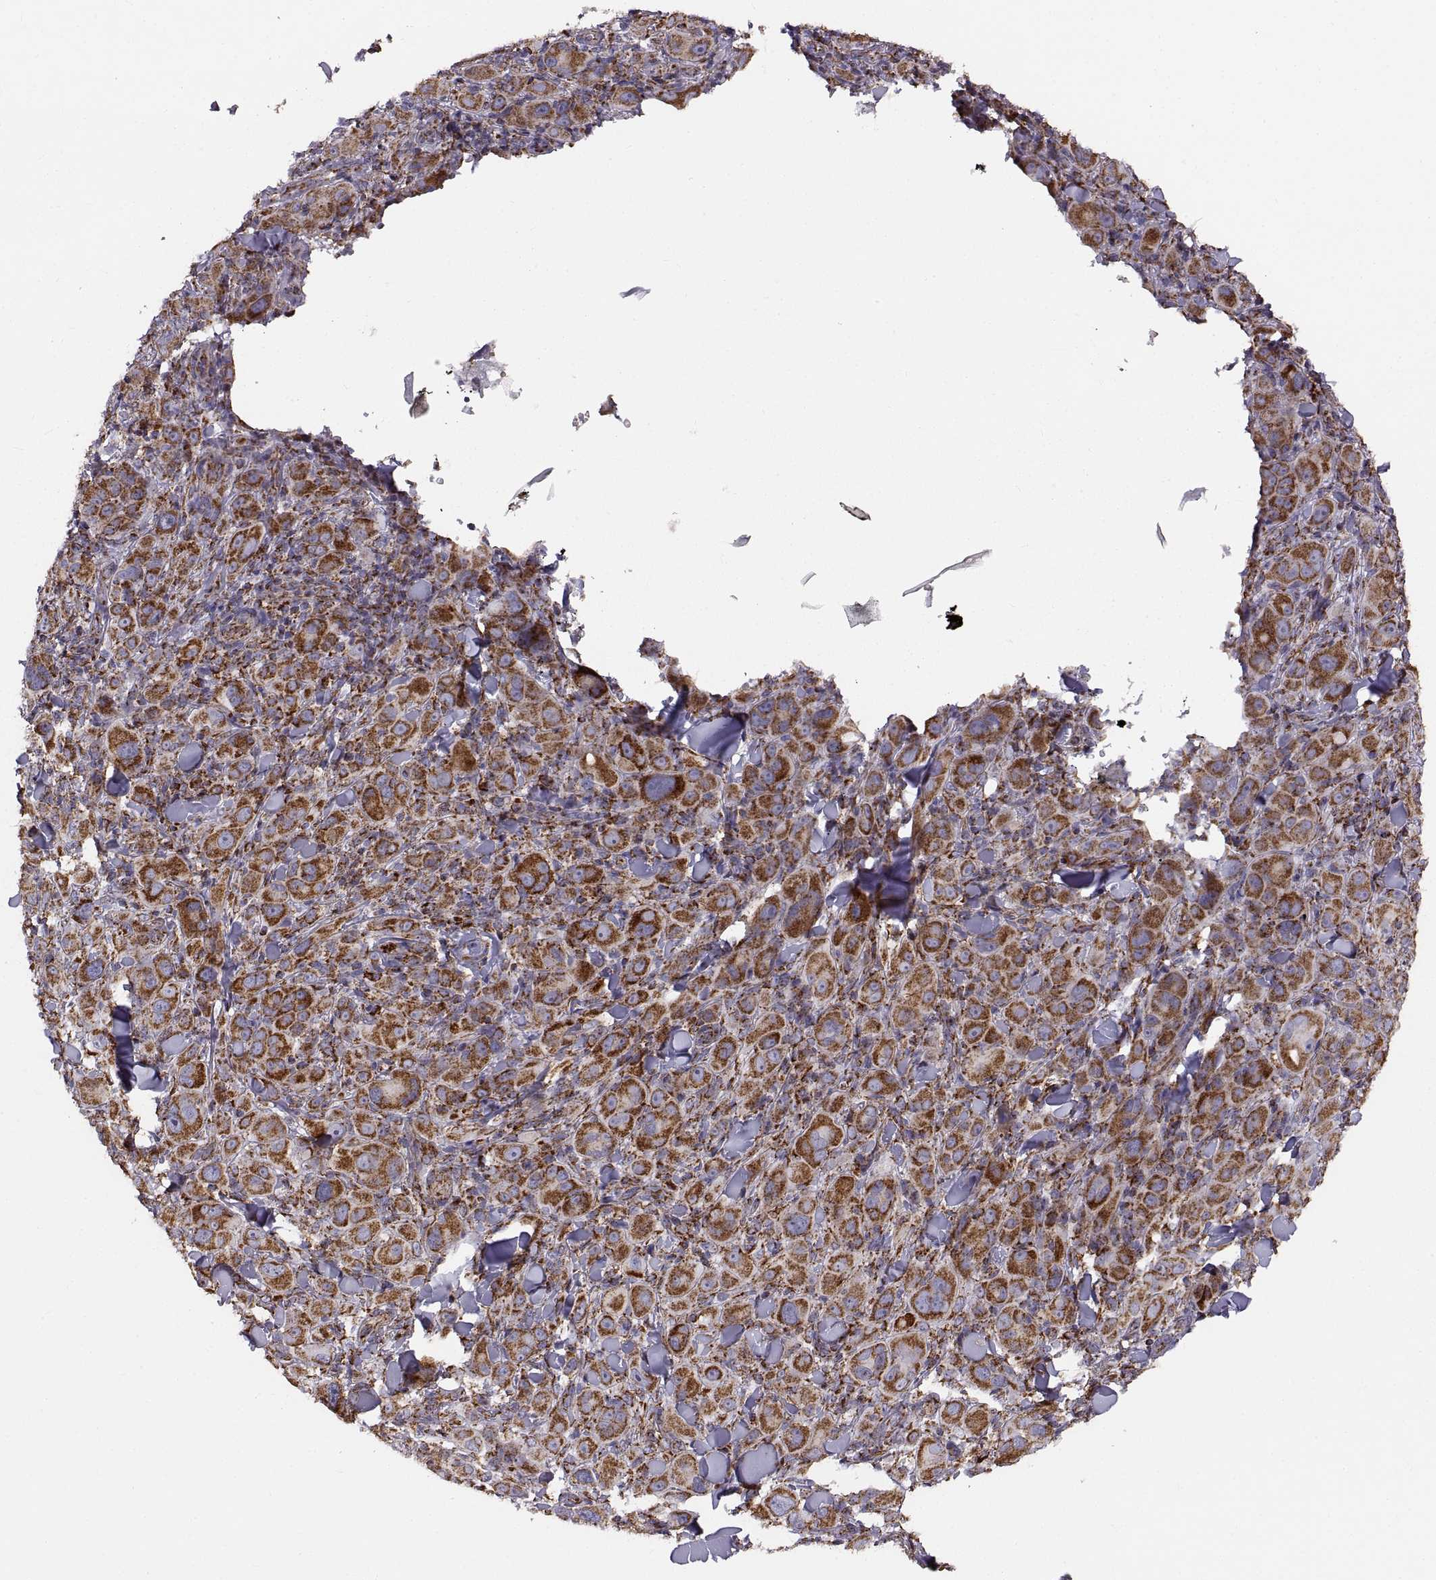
{"staining": {"intensity": "strong", "quantity": ">75%", "location": "cytoplasmic/membranous"}, "tissue": "melanoma", "cell_type": "Tumor cells", "image_type": "cancer", "snomed": [{"axis": "morphology", "description": "Malignant melanoma, NOS"}, {"axis": "topography", "description": "Skin"}], "caption": "Protein expression analysis of malignant melanoma displays strong cytoplasmic/membranous staining in approximately >75% of tumor cells.", "gene": "ARSD", "patient": {"sex": "female", "age": 87}}